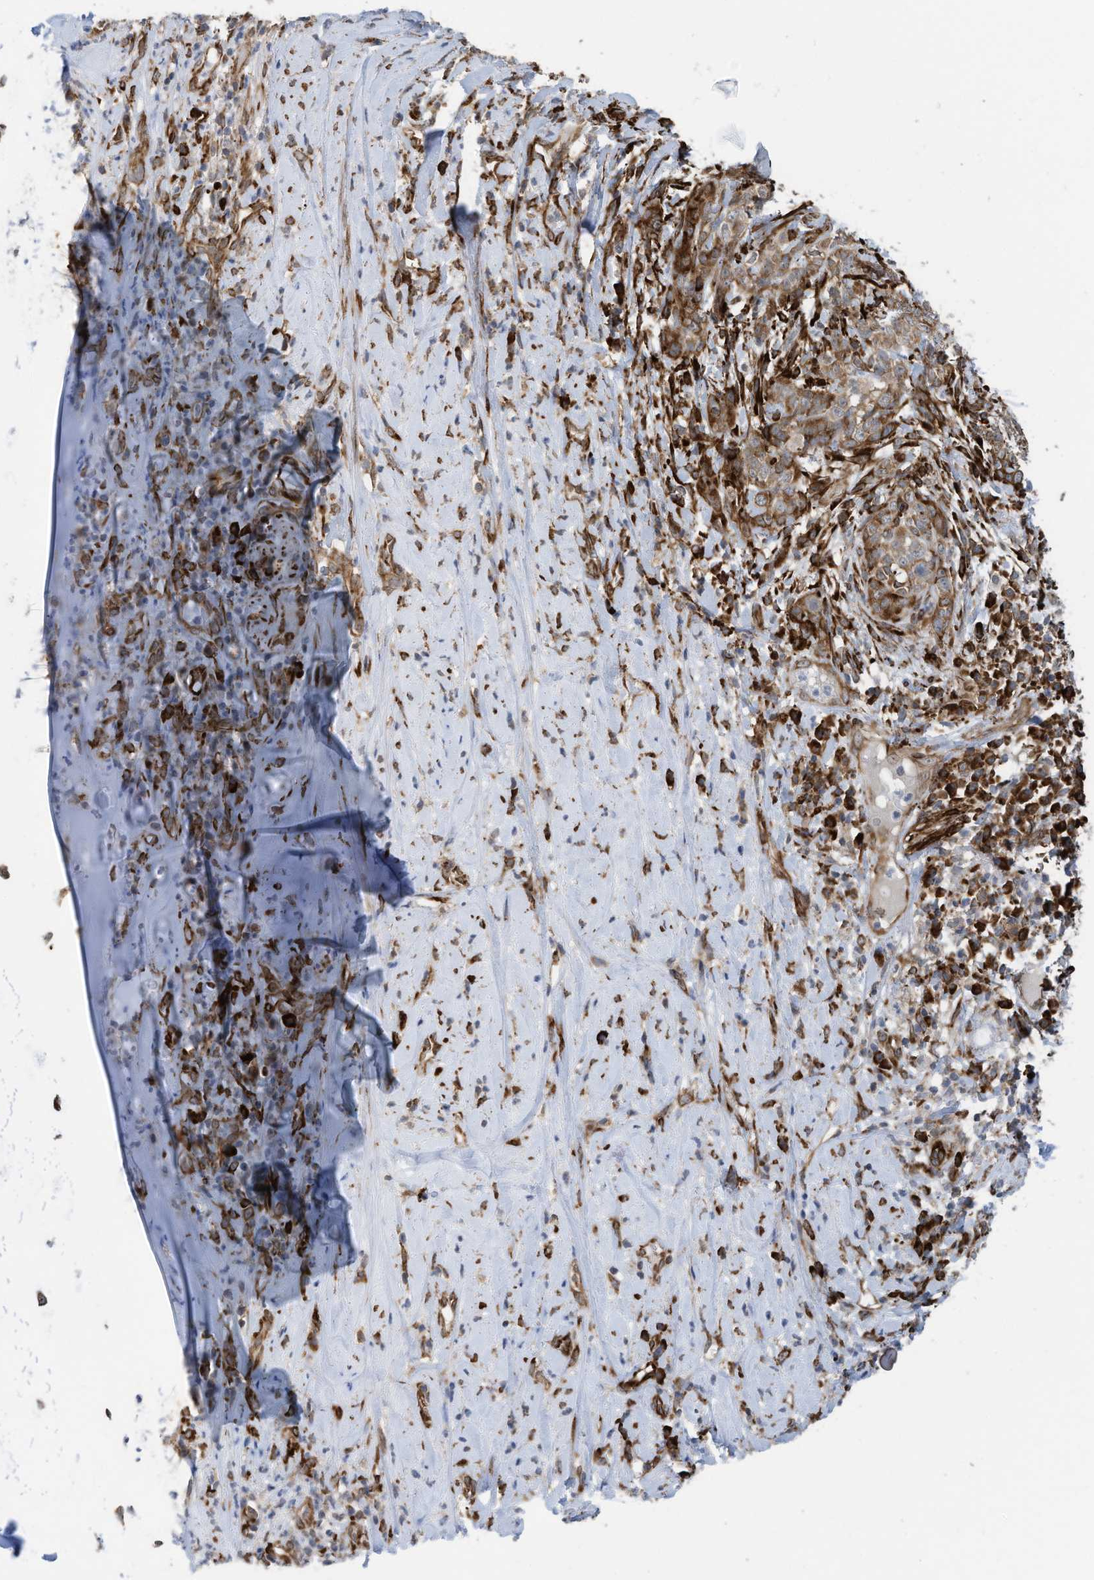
{"staining": {"intensity": "moderate", "quantity": ">75%", "location": "cytoplasmic/membranous"}, "tissue": "adipose tissue", "cell_type": "Adipocytes", "image_type": "normal", "snomed": [{"axis": "morphology", "description": "Normal tissue, NOS"}, {"axis": "morphology", "description": "Basal cell carcinoma"}, {"axis": "topography", "description": "Cartilage tissue"}, {"axis": "topography", "description": "Nasopharynx"}, {"axis": "topography", "description": "Oral tissue"}], "caption": "Approximately >75% of adipocytes in normal adipose tissue display moderate cytoplasmic/membranous protein staining as visualized by brown immunohistochemical staining.", "gene": "ZBTB45", "patient": {"sex": "female", "age": 77}}